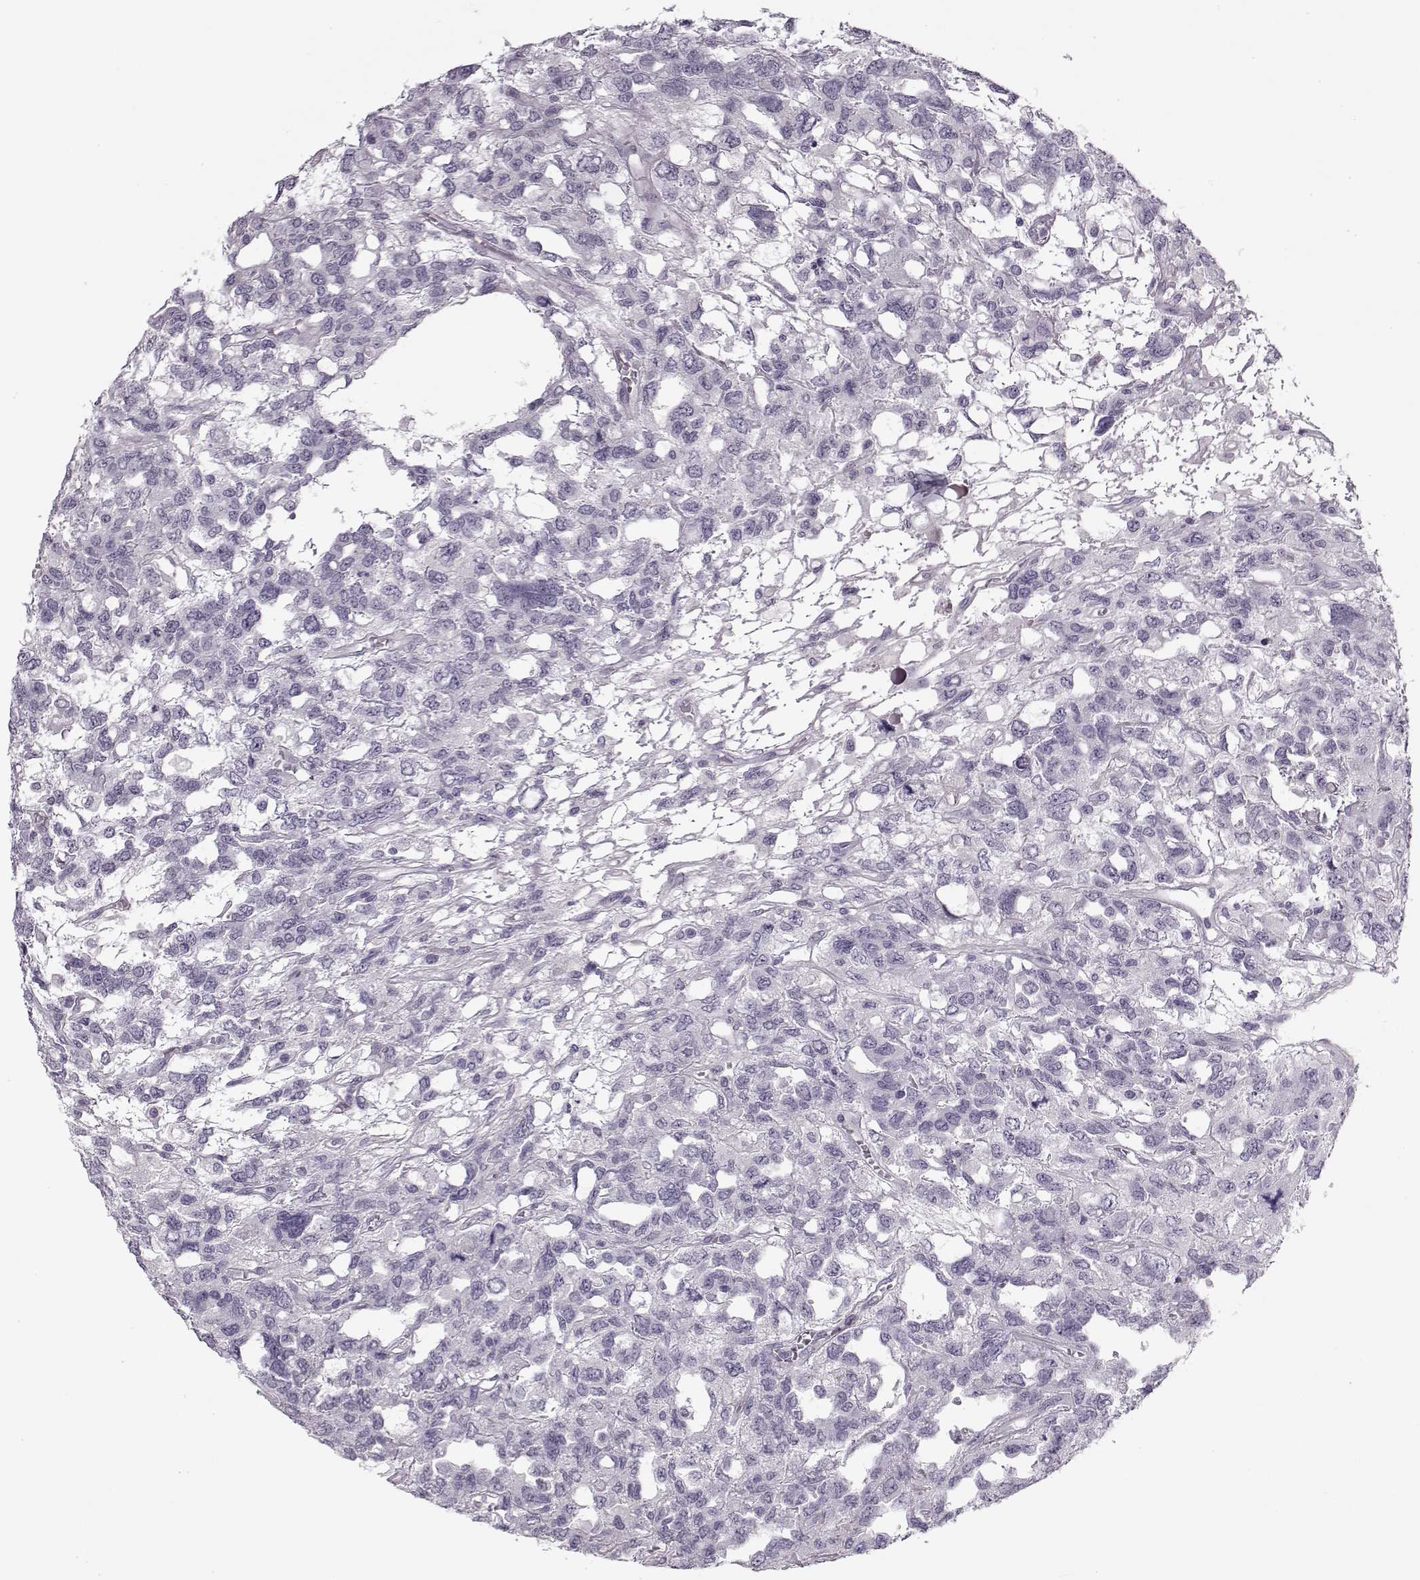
{"staining": {"intensity": "negative", "quantity": "none", "location": "none"}, "tissue": "testis cancer", "cell_type": "Tumor cells", "image_type": "cancer", "snomed": [{"axis": "morphology", "description": "Seminoma, NOS"}, {"axis": "topography", "description": "Testis"}], "caption": "Immunohistochemical staining of seminoma (testis) reveals no significant expression in tumor cells.", "gene": "PNMT", "patient": {"sex": "male", "age": 52}}